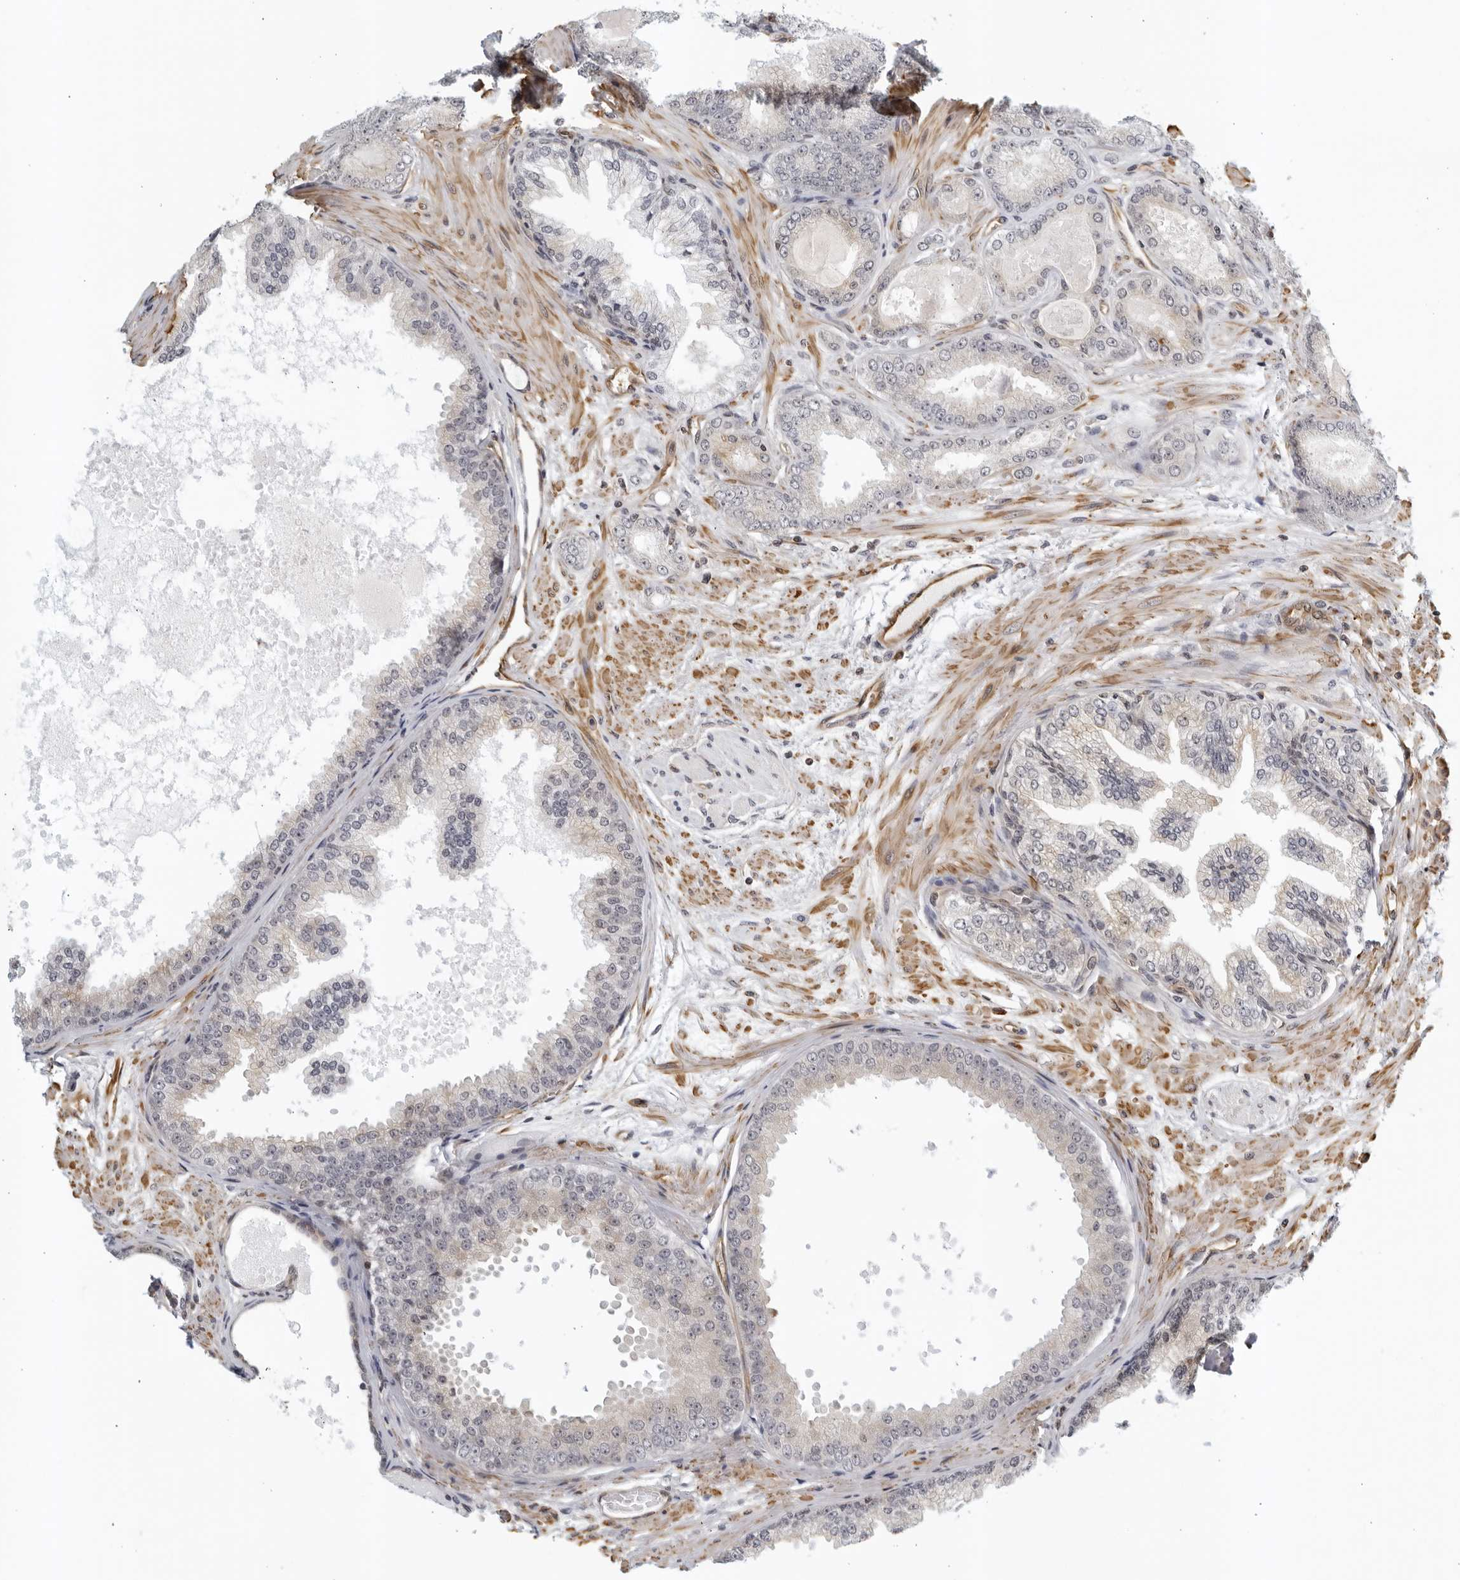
{"staining": {"intensity": "negative", "quantity": "none", "location": "none"}, "tissue": "prostate cancer", "cell_type": "Tumor cells", "image_type": "cancer", "snomed": [{"axis": "morphology", "description": "Adenocarcinoma, Low grade"}, {"axis": "topography", "description": "Prostate"}], "caption": "Histopathology image shows no significant protein expression in tumor cells of adenocarcinoma (low-grade) (prostate).", "gene": "SERTAD4", "patient": {"sex": "male", "age": 63}}